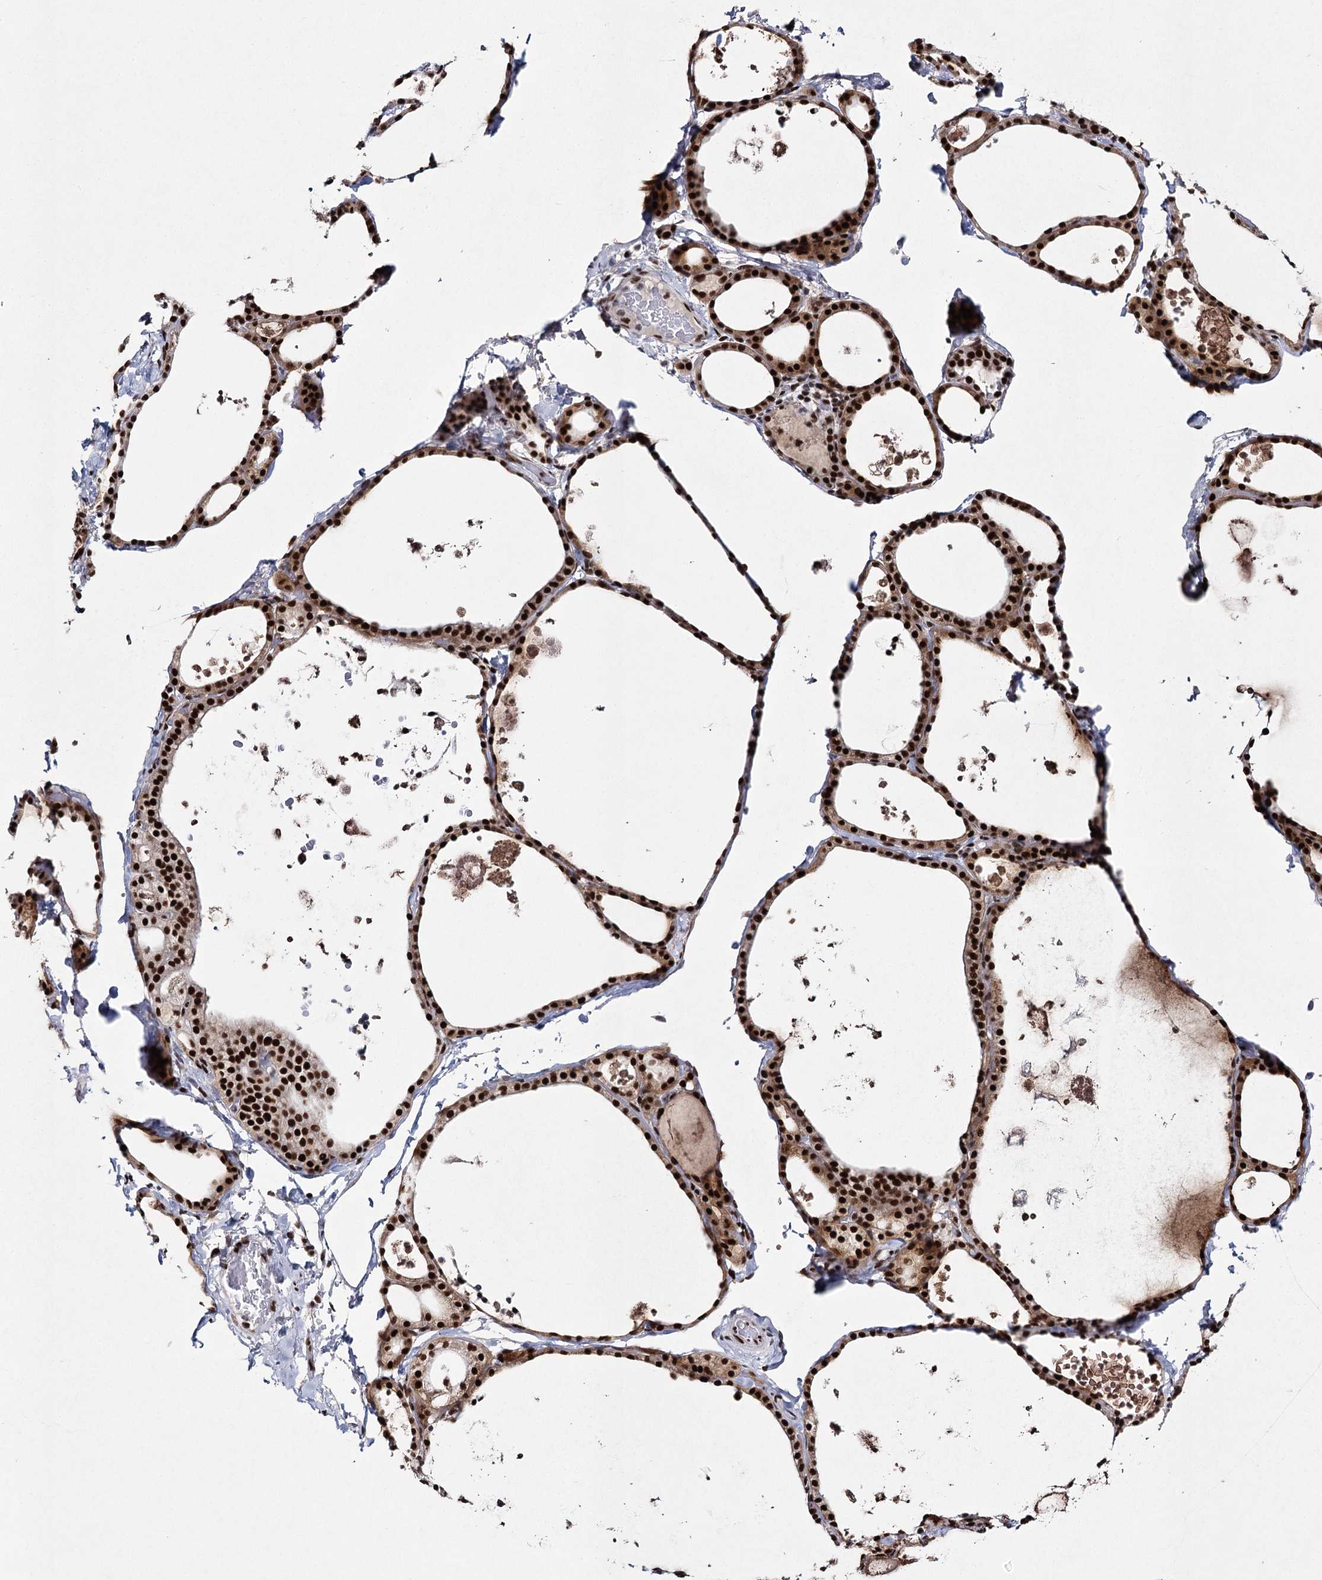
{"staining": {"intensity": "strong", "quantity": ">75%", "location": "nuclear"}, "tissue": "thyroid gland", "cell_type": "Glandular cells", "image_type": "normal", "snomed": [{"axis": "morphology", "description": "Normal tissue, NOS"}, {"axis": "topography", "description": "Thyroid gland"}], "caption": "A high amount of strong nuclear staining is seen in approximately >75% of glandular cells in unremarkable thyroid gland. (DAB = brown stain, brightfield microscopy at high magnification).", "gene": "SCAF8", "patient": {"sex": "male", "age": 56}}